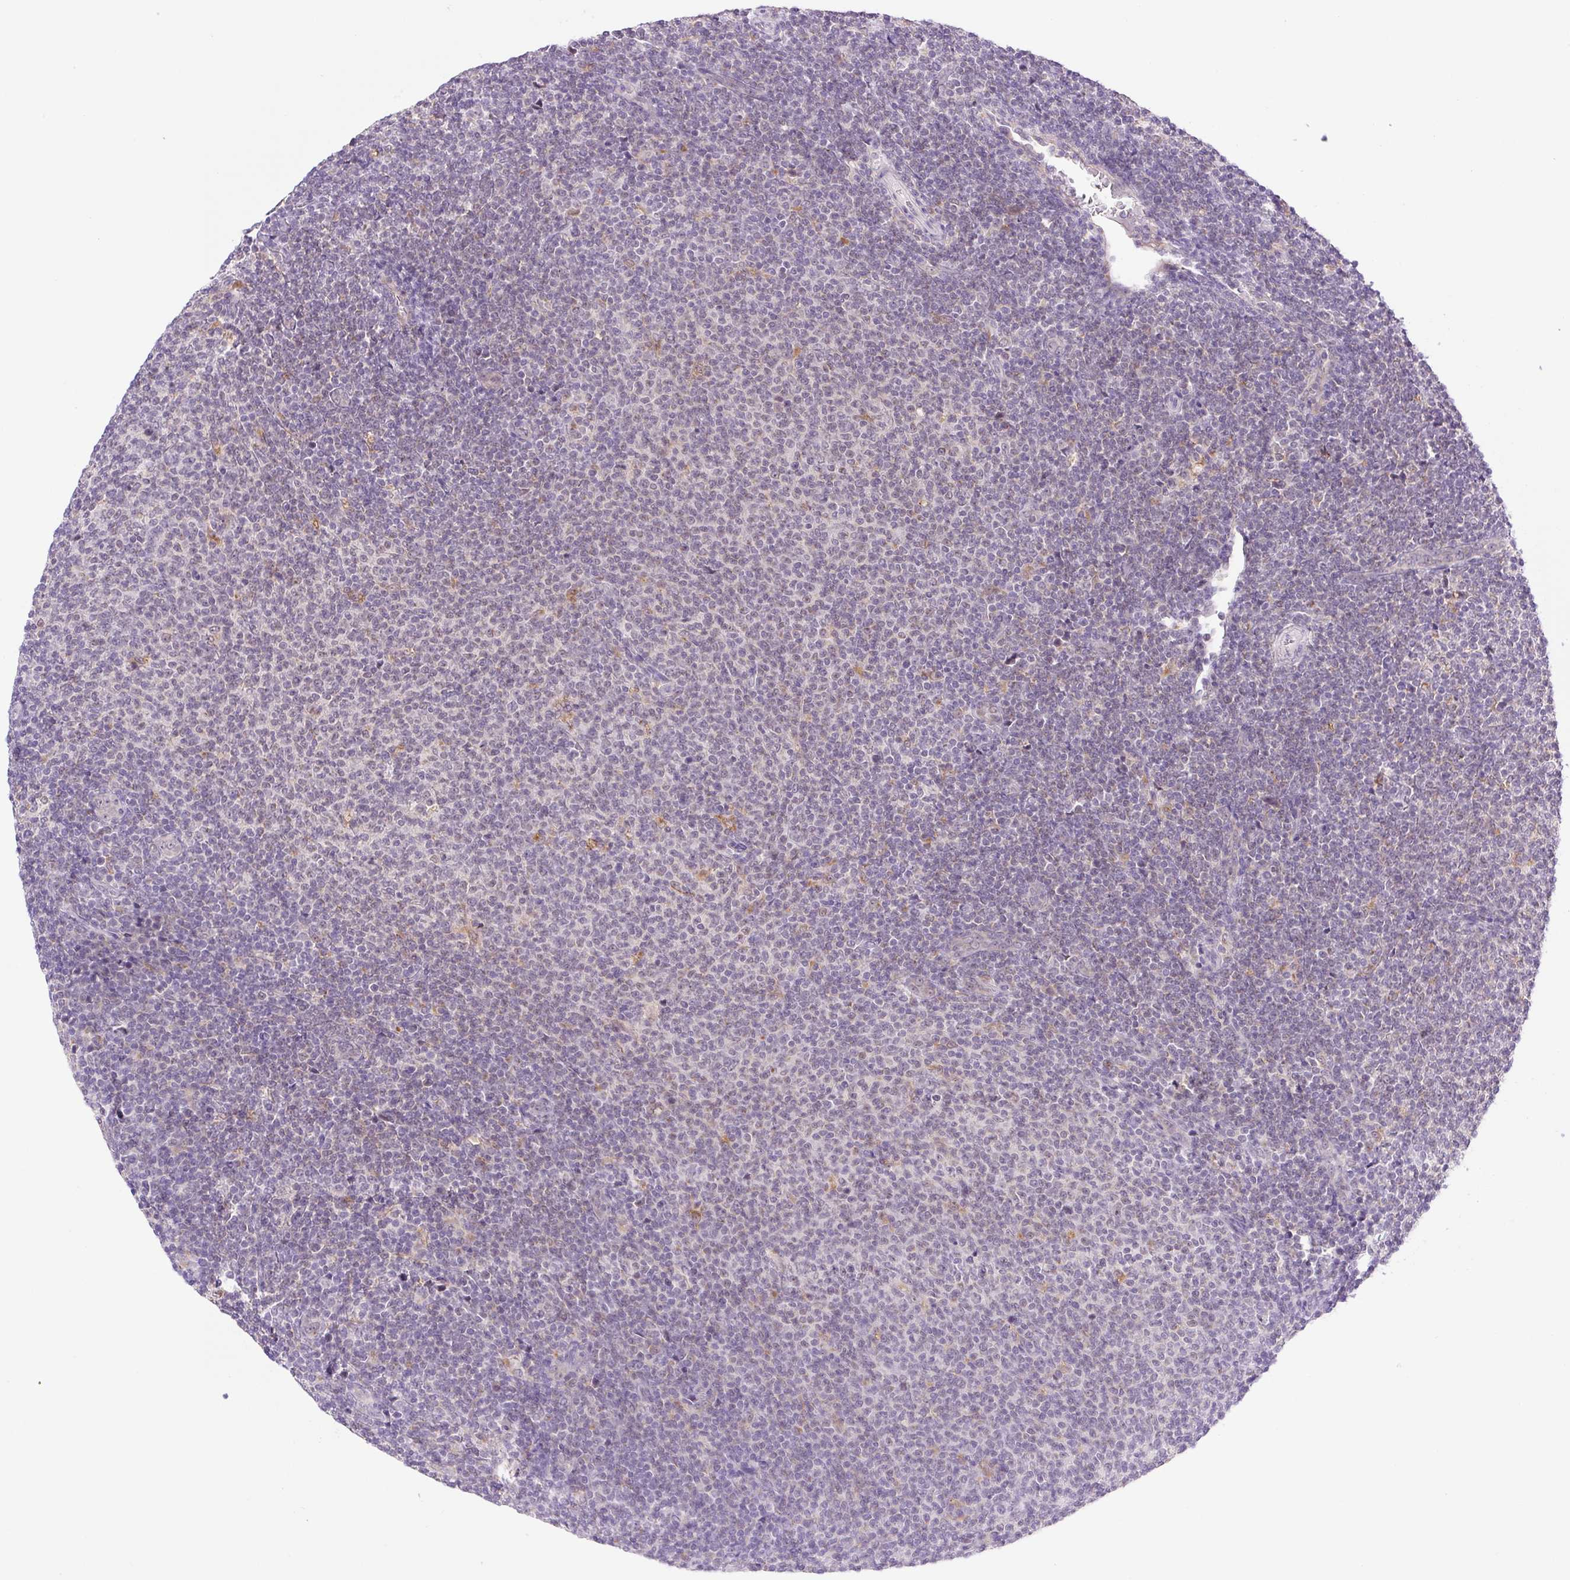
{"staining": {"intensity": "negative", "quantity": "none", "location": "none"}, "tissue": "lymphoma", "cell_type": "Tumor cells", "image_type": "cancer", "snomed": [{"axis": "morphology", "description": "Malignant lymphoma, non-Hodgkin's type, Low grade"}, {"axis": "topography", "description": "Lymph node"}], "caption": "The immunohistochemistry photomicrograph has no significant staining in tumor cells of lymphoma tissue.", "gene": "CEBPZOS", "patient": {"sex": "male", "age": 66}}